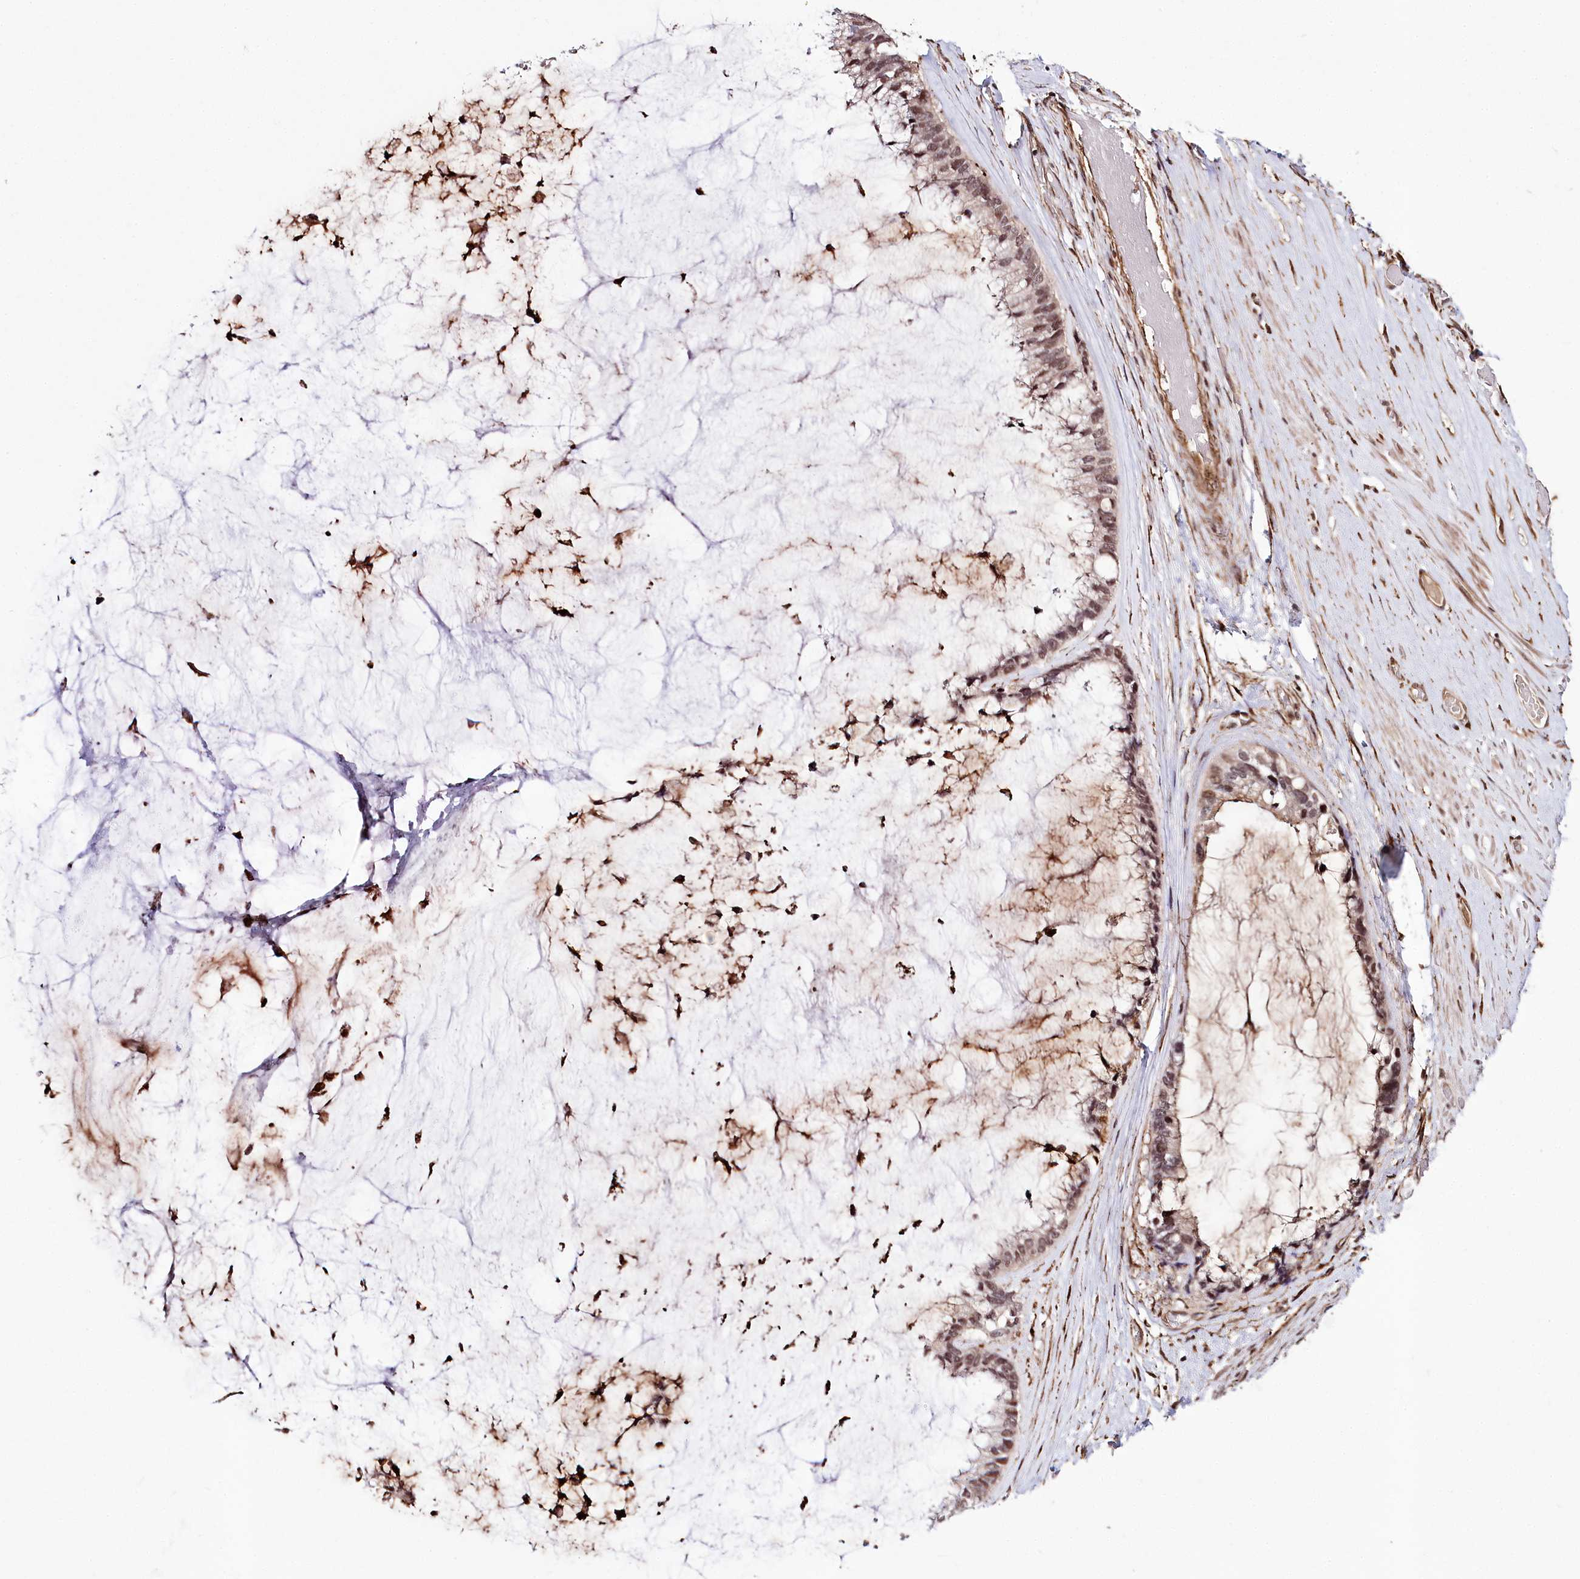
{"staining": {"intensity": "moderate", "quantity": ">75%", "location": "nuclear"}, "tissue": "ovarian cancer", "cell_type": "Tumor cells", "image_type": "cancer", "snomed": [{"axis": "morphology", "description": "Cystadenocarcinoma, mucinous, NOS"}, {"axis": "topography", "description": "Ovary"}], "caption": "DAB immunohistochemical staining of human ovarian mucinous cystadenocarcinoma exhibits moderate nuclear protein expression in about >75% of tumor cells. (brown staining indicates protein expression, while blue staining denotes nuclei).", "gene": "HOXC8", "patient": {"sex": "female", "age": 39}}